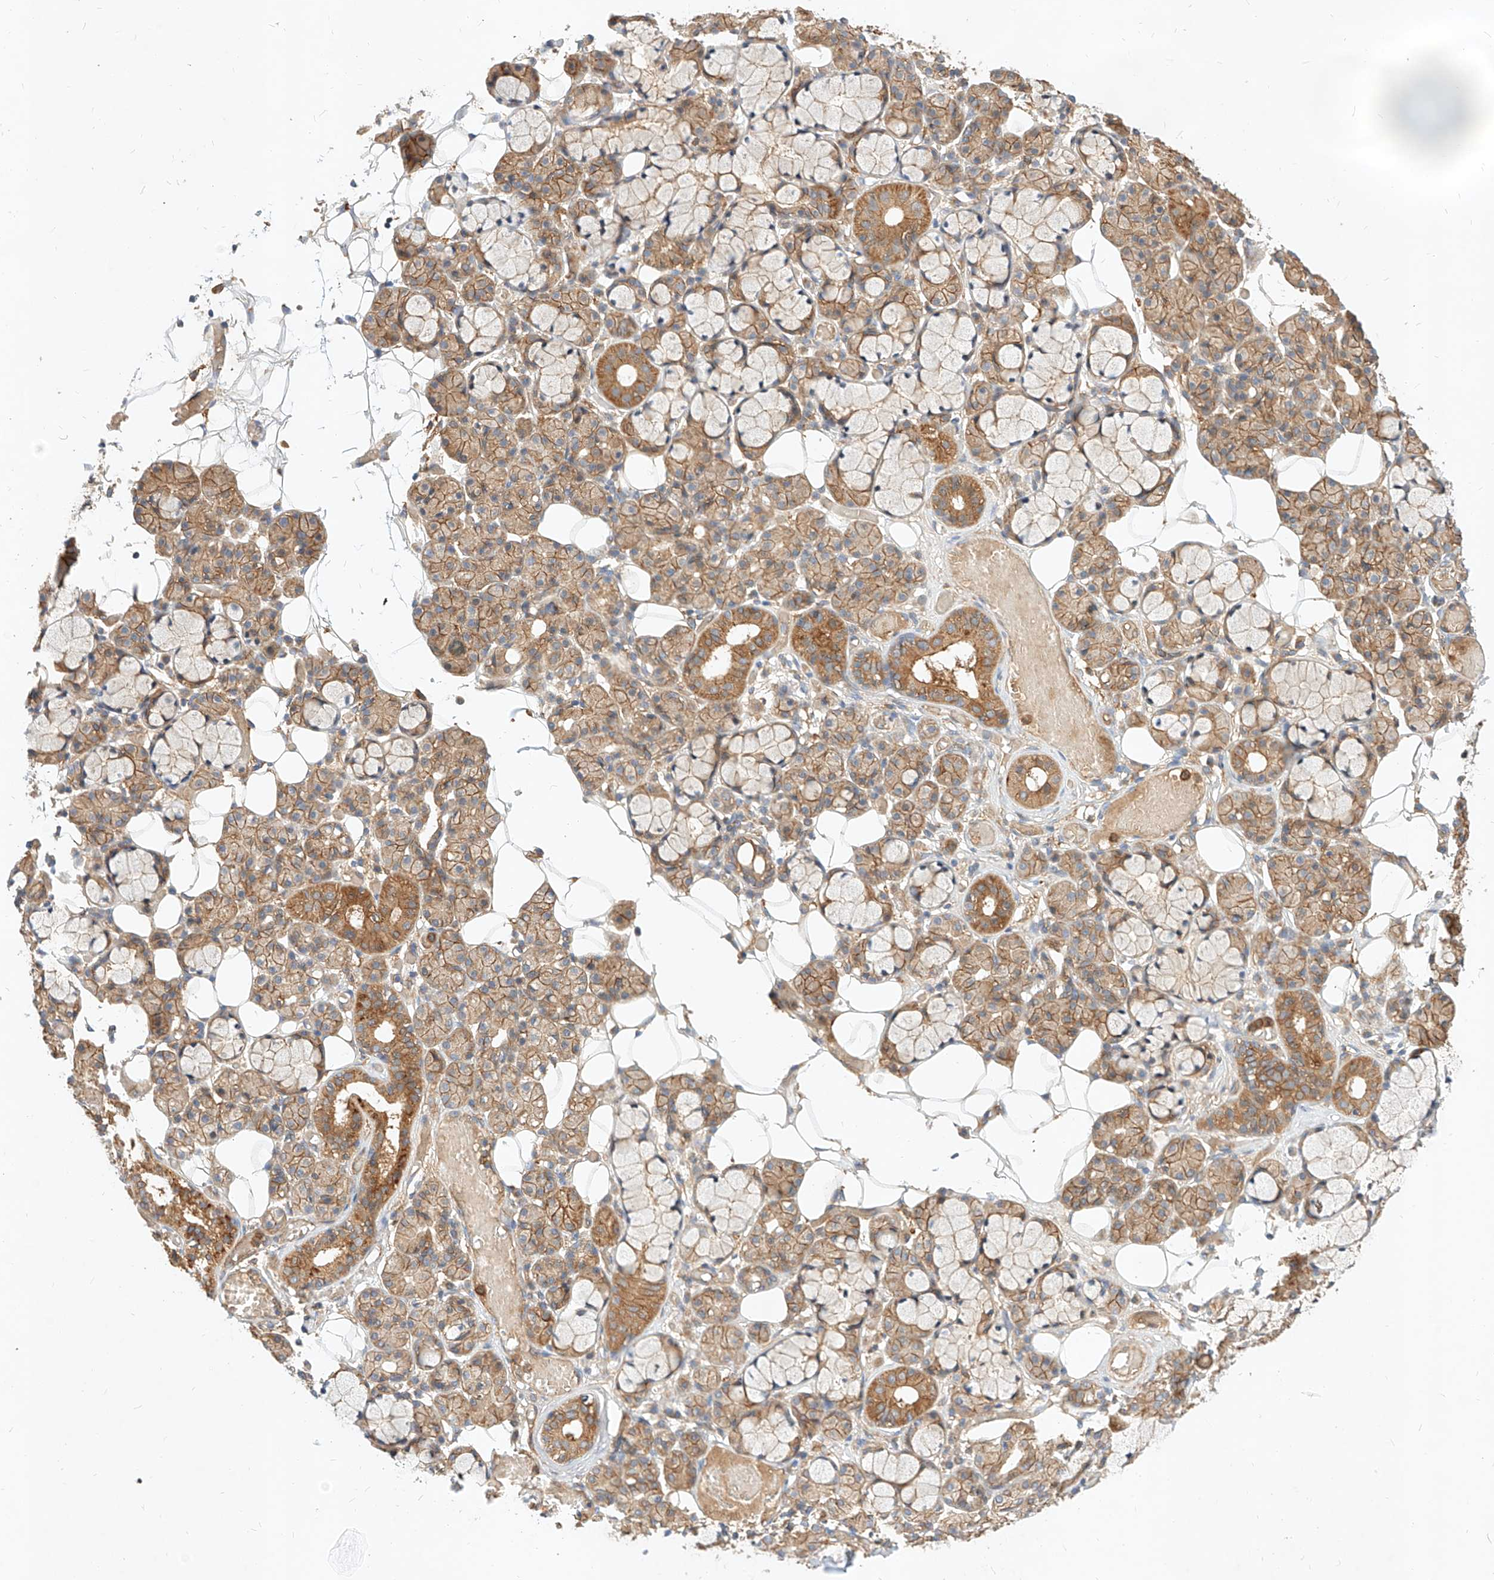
{"staining": {"intensity": "moderate", "quantity": ">75%", "location": "cytoplasmic/membranous"}, "tissue": "salivary gland", "cell_type": "Glandular cells", "image_type": "normal", "snomed": [{"axis": "morphology", "description": "Normal tissue, NOS"}, {"axis": "topography", "description": "Salivary gland"}], "caption": "Immunohistochemistry of normal salivary gland reveals medium levels of moderate cytoplasmic/membranous expression in approximately >75% of glandular cells. The staining was performed using DAB, with brown indicating positive protein expression. Nuclei are stained blue with hematoxylin.", "gene": "NFAM1", "patient": {"sex": "male", "age": 63}}